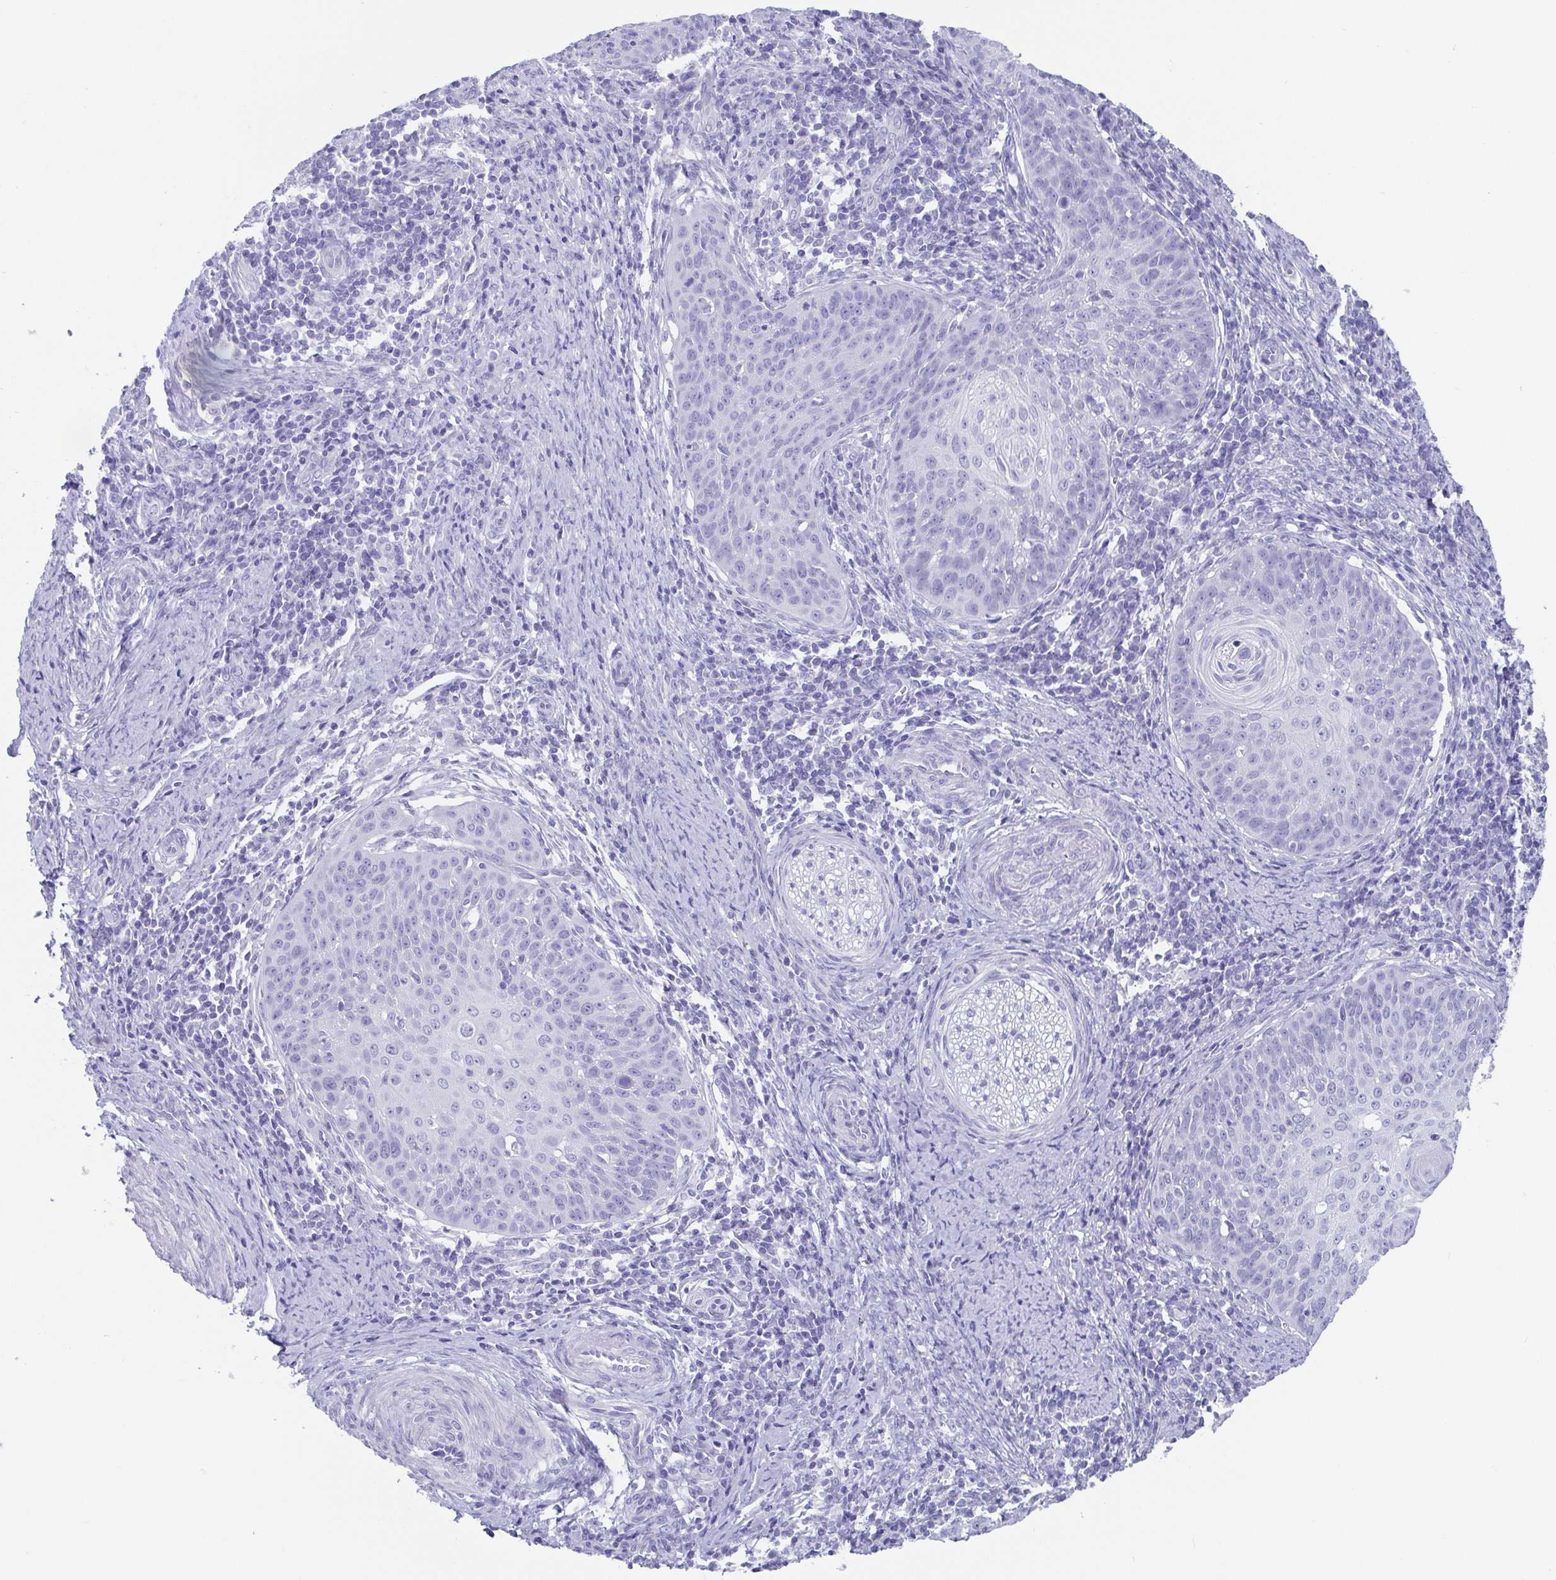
{"staining": {"intensity": "negative", "quantity": "none", "location": "none"}, "tissue": "cervical cancer", "cell_type": "Tumor cells", "image_type": "cancer", "snomed": [{"axis": "morphology", "description": "Squamous cell carcinoma, NOS"}, {"axis": "topography", "description": "Cervix"}], "caption": "Immunohistochemical staining of cervical squamous cell carcinoma displays no significant positivity in tumor cells.", "gene": "SCGN", "patient": {"sex": "female", "age": 30}}